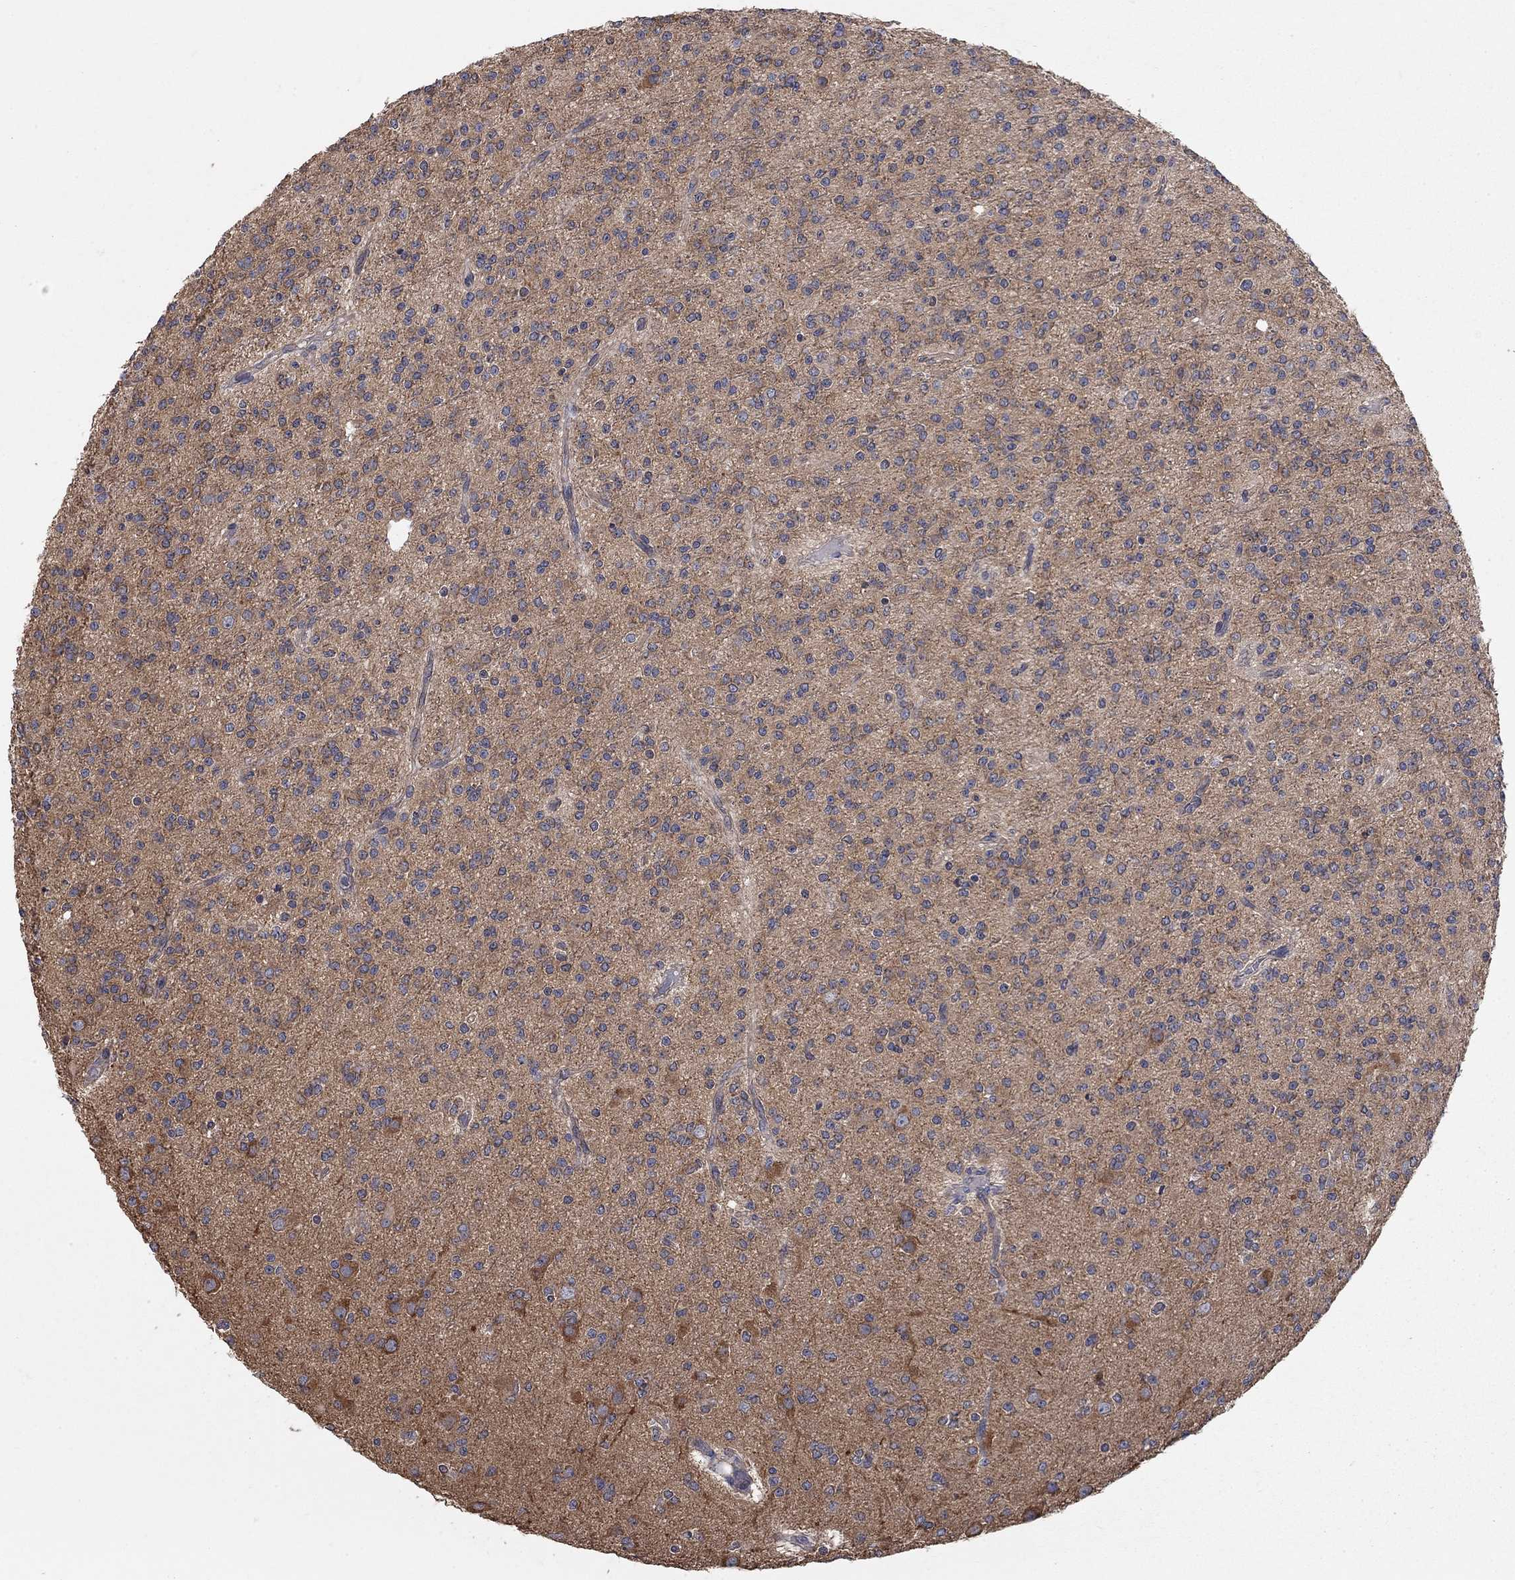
{"staining": {"intensity": "moderate", "quantity": "<25%", "location": "cytoplasmic/membranous"}, "tissue": "glioma", "cell_type": "Tumor cells", "image_type": "cancer", "snomed": [{"axis": "morphology", "description": "Glioma, malignant, Low grade"}, {"axis": "topography", "description": "Brain"}], "caption": "Moderate cytoplasmic/membranous positivity is seen in approximately <25% of tumor cells in malignant glioma (low-grade).", "gene": "WASF3", "patient": {"sex": "male", "age": 27}}